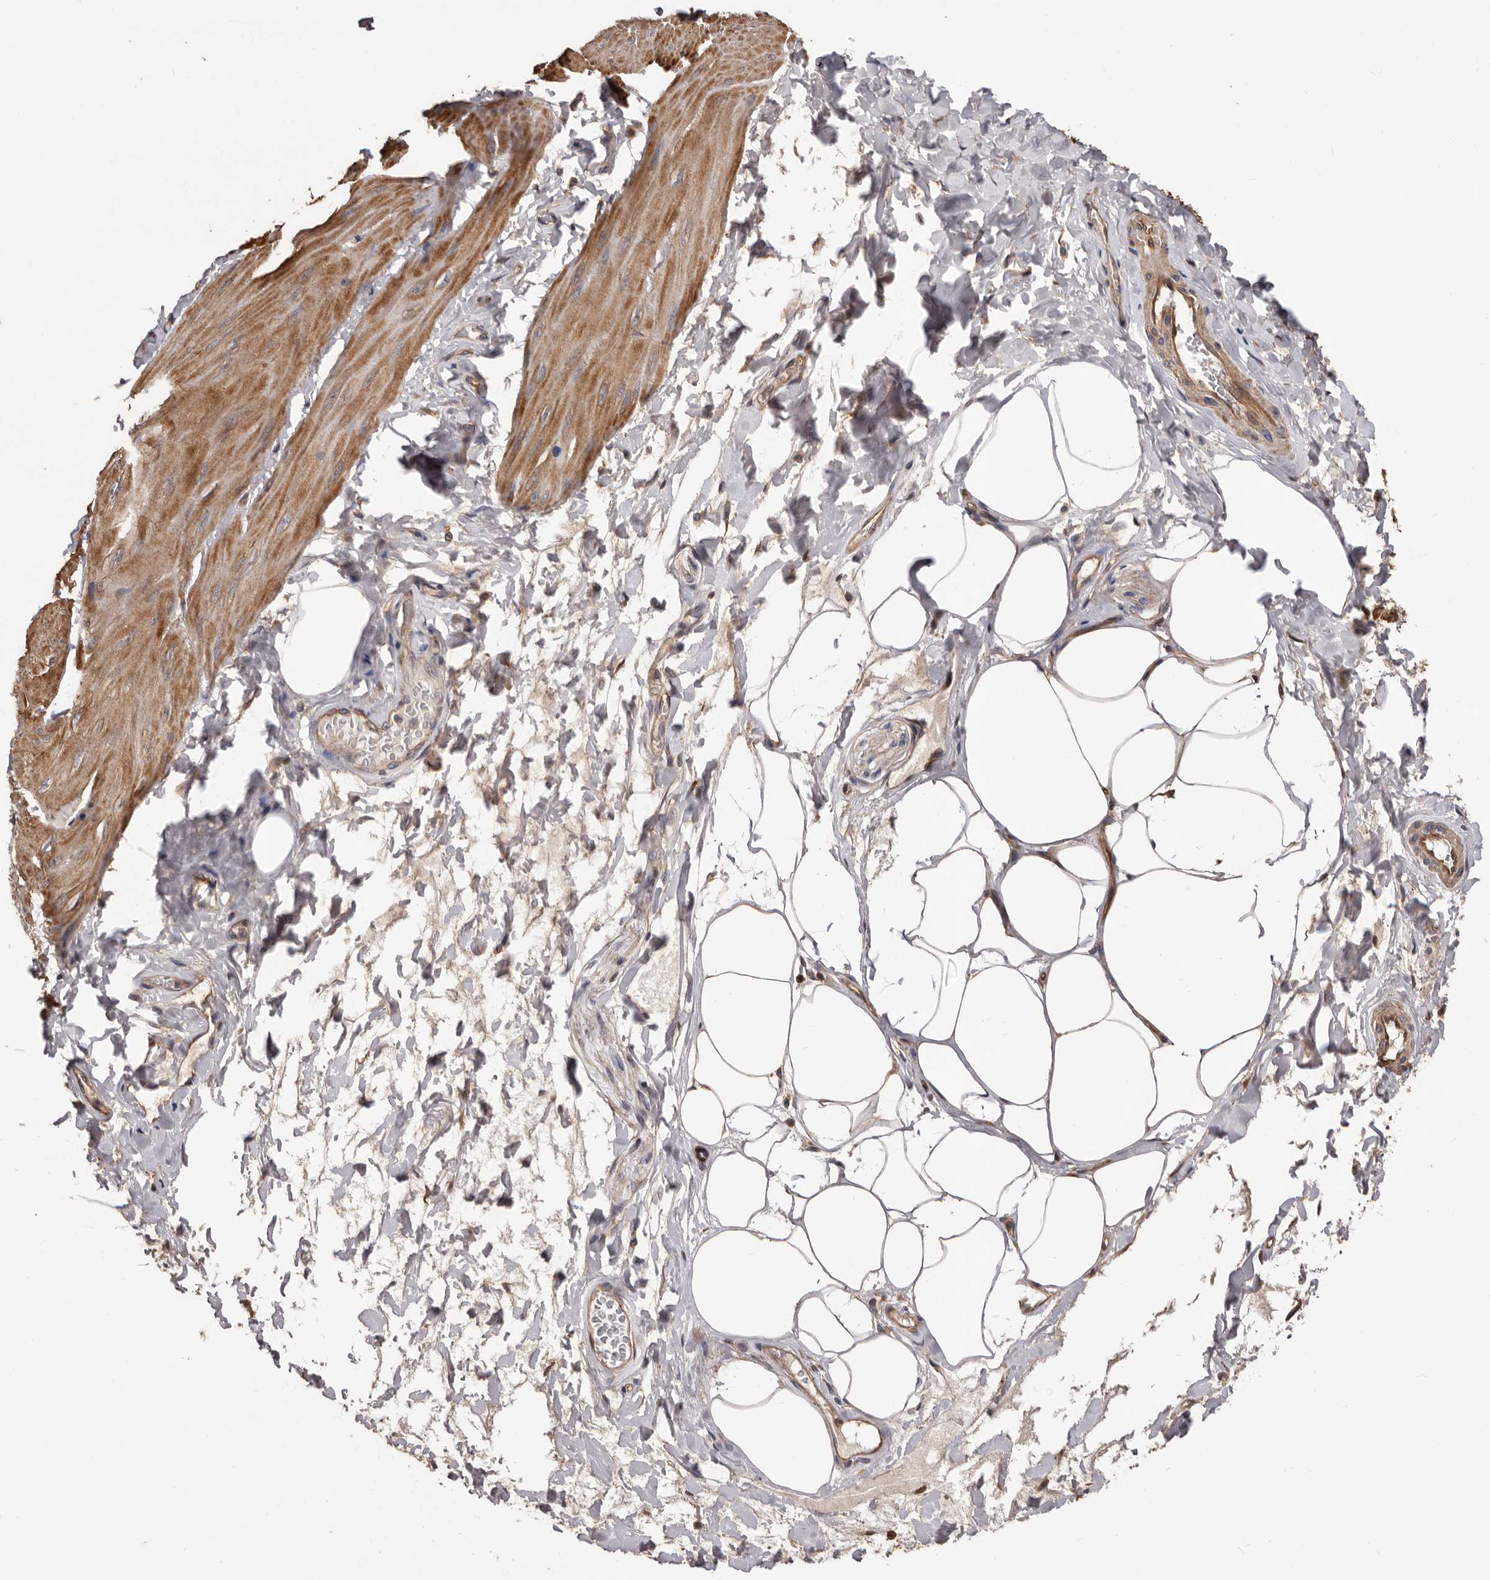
{"staining": {"intensity": "moderate", "quantity": ">75%", "location": "cytoplasmic/membranous"}, "tissue": "smooth muscle", "cell_type": "Smooth muscle cells", "image_type": "normal", "snomed": [{"axis": "morphology", "description": "Urothelial carcinoma, High grade"}, {"axis": "topography", "description": "Urinary bladder"}], "caption": "Smooth muscle stained with a brown dye reveals moderate cytoplasmic/membranous positive expression in about >75% of smooth muscle cells.", "gene": "ADAMTS2", "patient": {"sex": "male", "age": 46}}